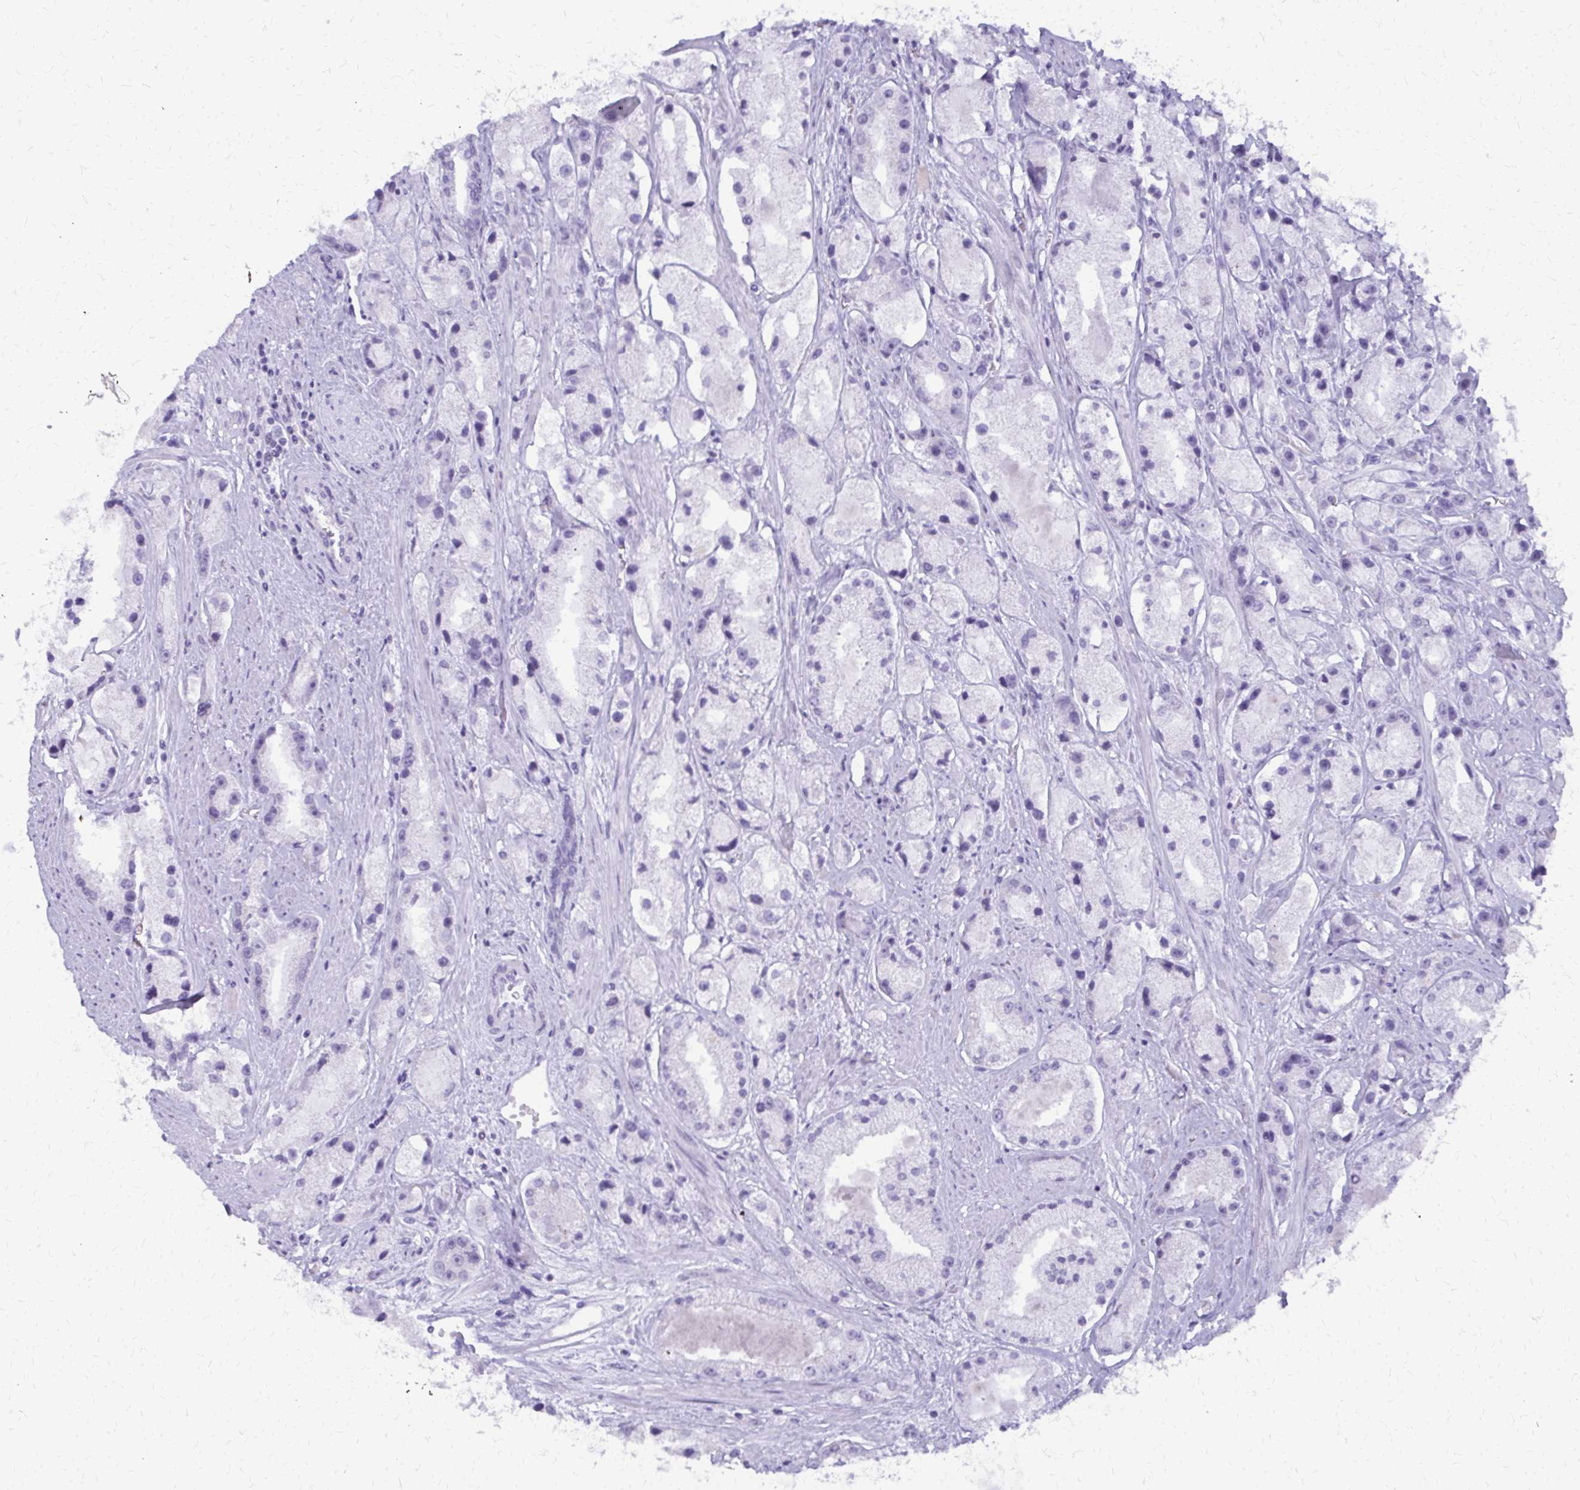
{"staining": {"intensity": "negative", "quantity": "none", "location": "none"}, "tissue": "prostate cancer", "cell_type": "Tumor cells", "image_type": "cancer", "snomed": [{"axis": "morphology", "description": "Adenocarcinoma, High grade"}, {"axis": "topography", "description": "Prostate"}], "caption": "The micrograph reveals no significant positivity in tumor cells of prostate cancer. The staining is performed using DAB (3,3'-diaminobenzidine) brown chromogen with nuclei counter-stained in using hematoxylin.", "gene": "FAM162B", "patient": {"sex": "male", "age": 67}}